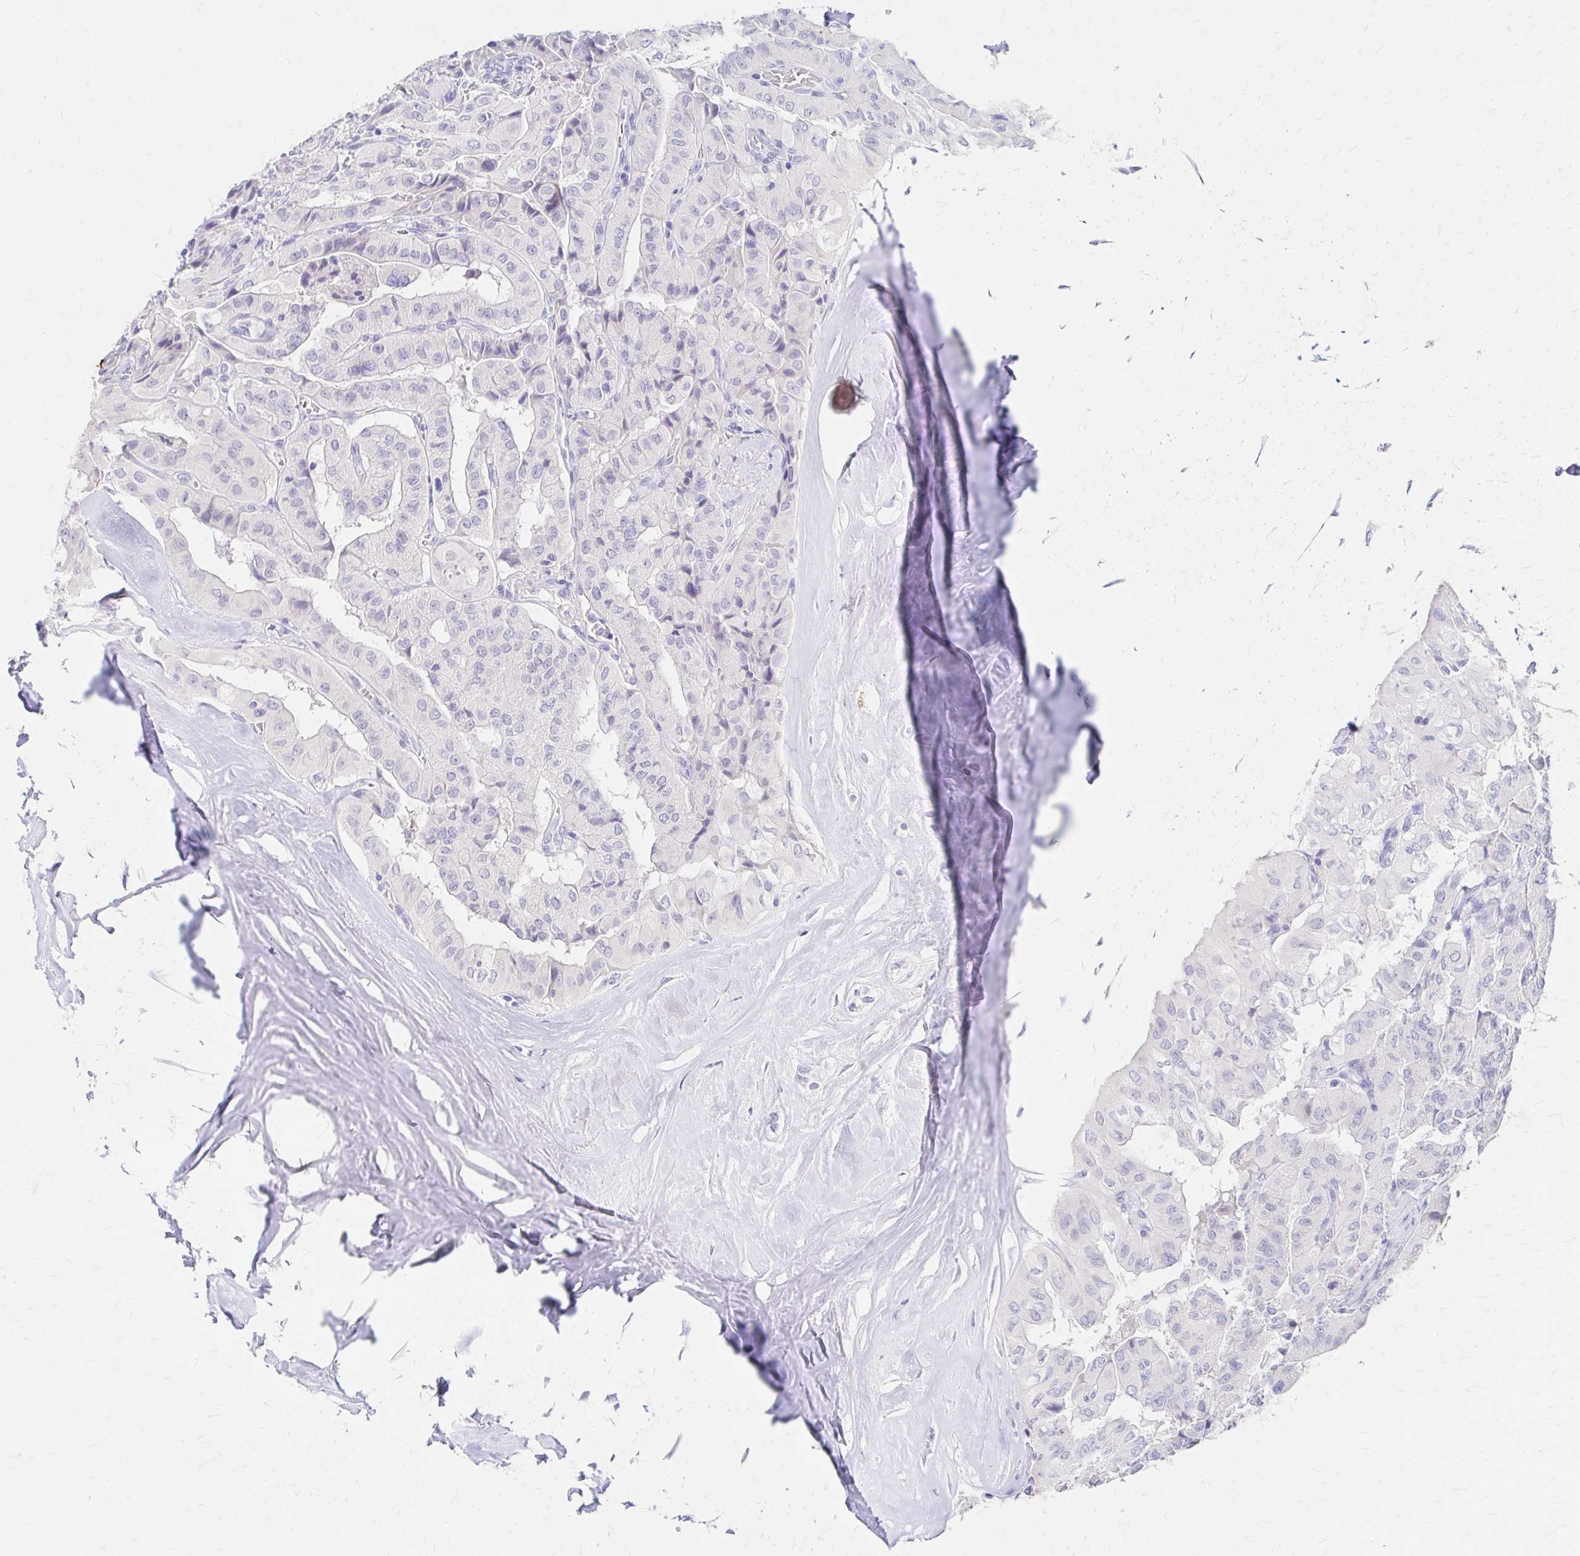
{"staining": {"intensity": "negative", "quantity": "none", "location": "none"}, "tissue": "thyroid cancer", "cell_type": "Tumor cells", "image_type": "cancer", "snomed": [{"axis": "morphology", "description": "Normal tissue, NOS"}, {"axis": "morphology", "description": "Papillary adenocarcinoma, NOS"}, {"axis": "topography", "description": "Thyroid gland"}], "caption": "Immunohistochemical staining of human thyroid papillary adenocarcinoma demonstrates no significant expression in tumor cells.", "gene": "AZGP1", "patient": {"sex": "female", "age": 59}}